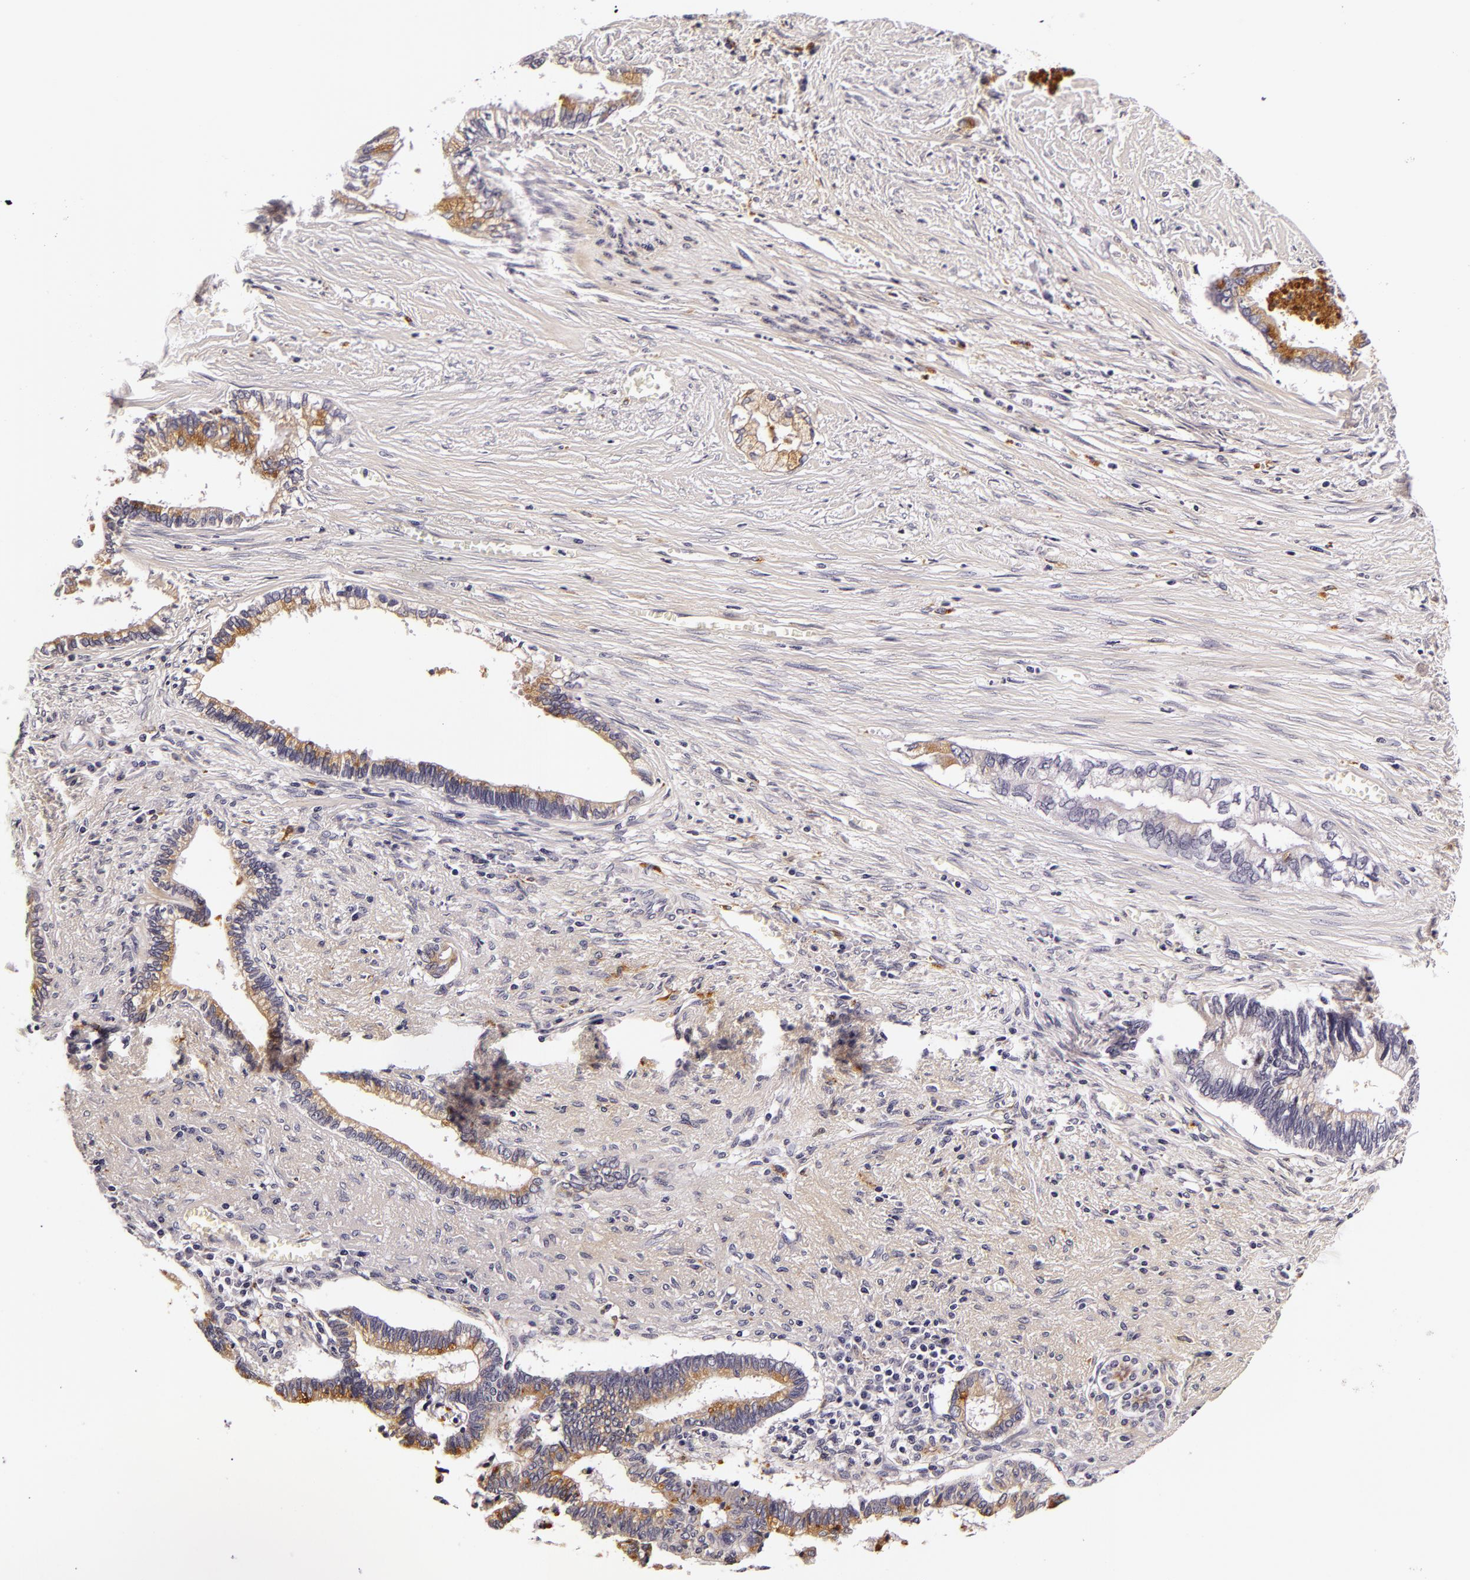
{"staining": {"intensity": "moderate", "quantity": "<25%", "location": "cytoplasmic/membranous"}, "tissue": "liver cancer", "cell_type": "Tumor cells", "image_type": "cancer", "snomed": [{"axis": "morphology", "description": "Cholangiocarcinoma"}, {"axis": "topography", "description": "Liver"}], "caption": "Human cholangiocarcinoma (liver) stained for a protein (brown) shows moderate cytoplasmic/membranous positive positivity in about <25% of tumor cells.", "gene": "LGALS3BP", "patient": {"sex": "male", "age": 57}}